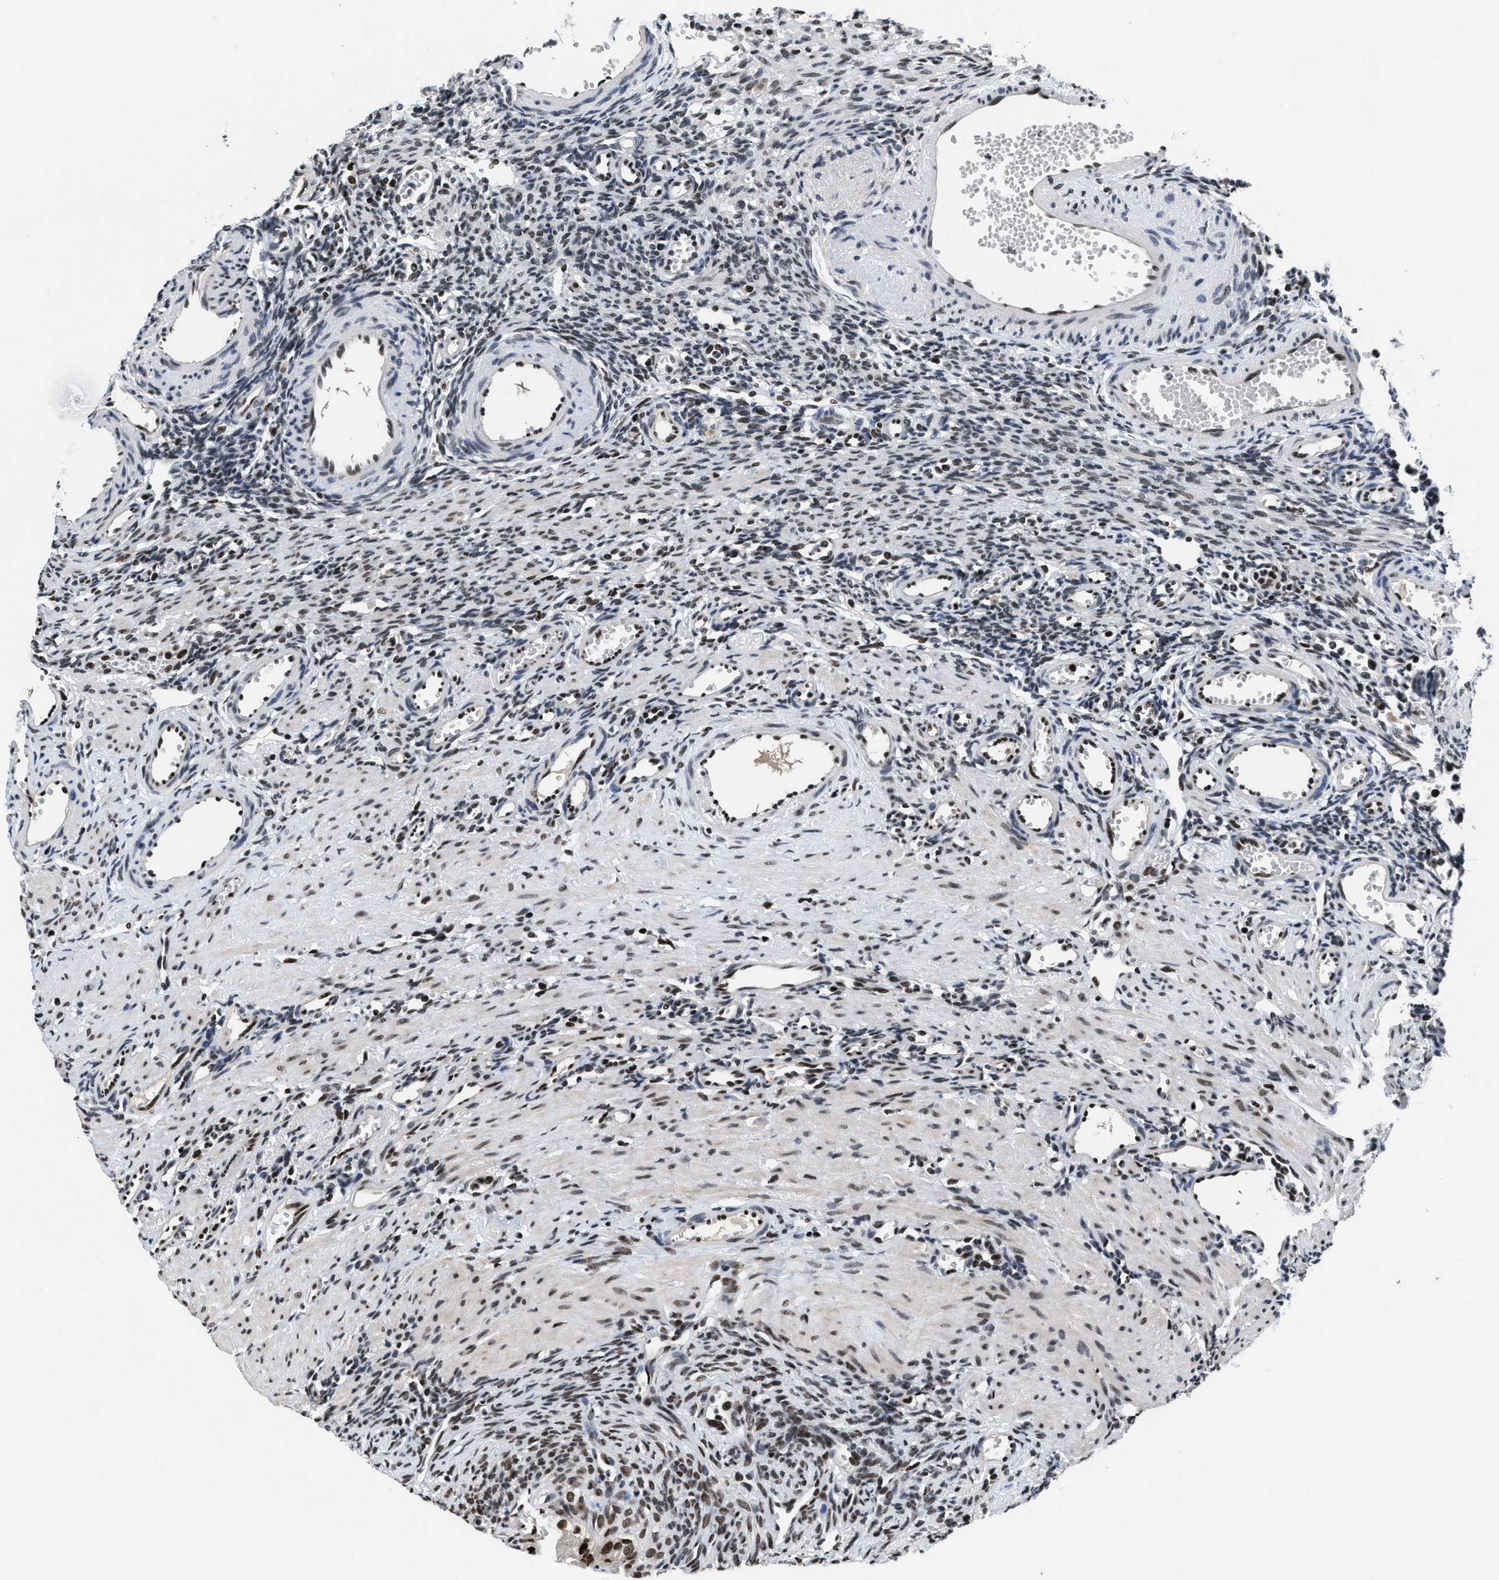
{"staining": {"intensity": "moderate", "quantity": ">75%", "location": "cytoplasmic/membranous,nuclear"}, "tissue": "ovary", "cell_type": "Follicle cells", "image_type": "normal", "snomed": [{"axis": "morphology", "description": "Normal tissue, NOS"}, {"axis": "topography", "description": "Ovary"}], "caption": "Immunohistochemical staining of unremarkable ovary displays moderate cytoplasmic/membranous,nuclear protein expression in approximately >75% of follicle cells. (Brightfield microscopy of DAB IHC at high magnification).", "gene": "WDR81", "patient": {"sex": "female", "age": 33}}